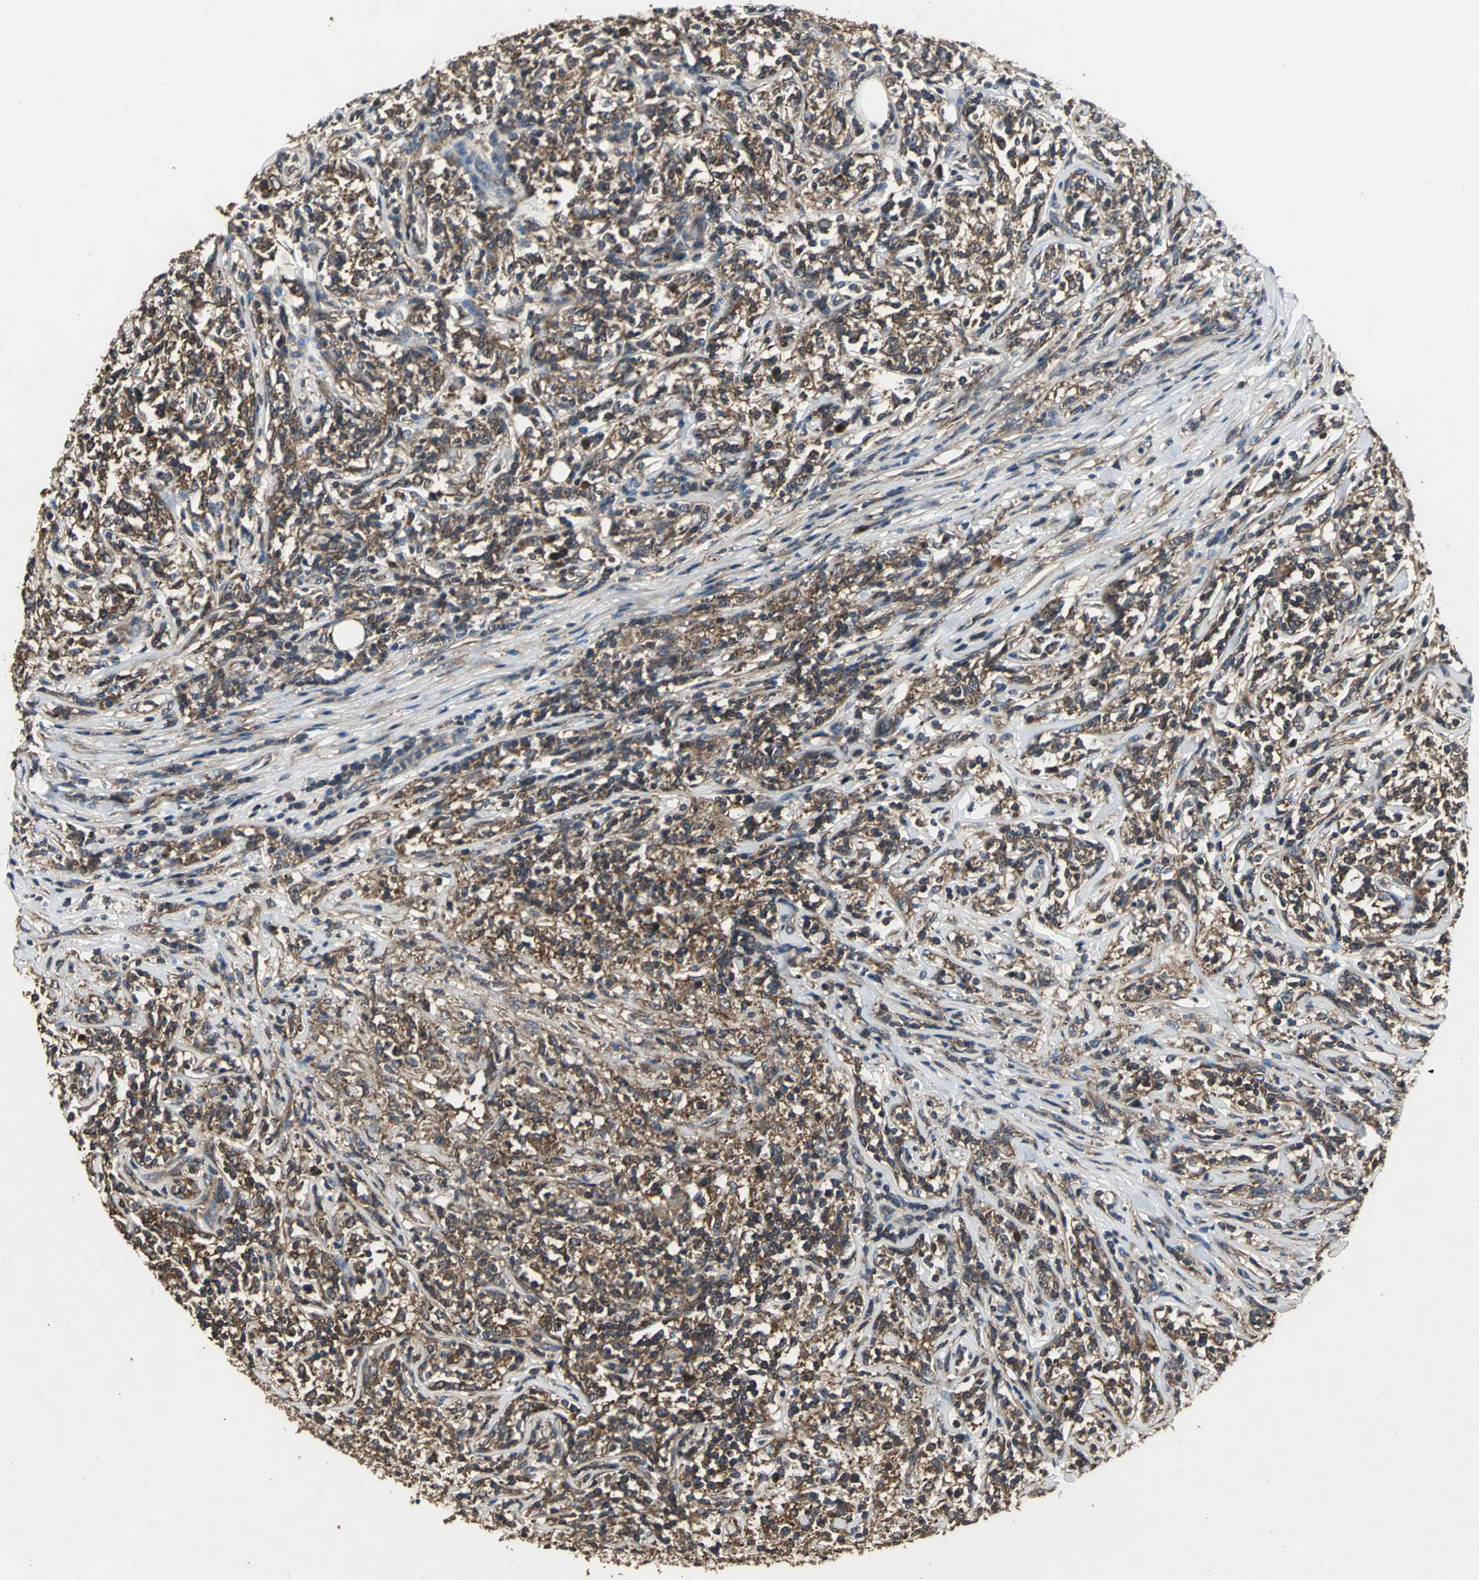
{"staining": {"intensity": "moderate", "quantity": ">75%", "location": "cytoplasmic/membranous"}, "tissue": "lymphoma", "cell_type": "Tumor cells", "image_type": "cancer", "snomed": [{"axis": "morphology", "description": "Malignant lymphoma, non-Hodgkin's type, High grade"}, {"axis": "topography", "description": "Lymph node"}], "caption": "Malignant lymphoma, non-Hodgkin's type (high-grade) was stained to show a protein in brown. There is medium levels of moderate cytoplasmic/membranous expression in about >75% of tumor cells.", "gene": "IRF3", "patient": {"sex": "female", "age": 84}}